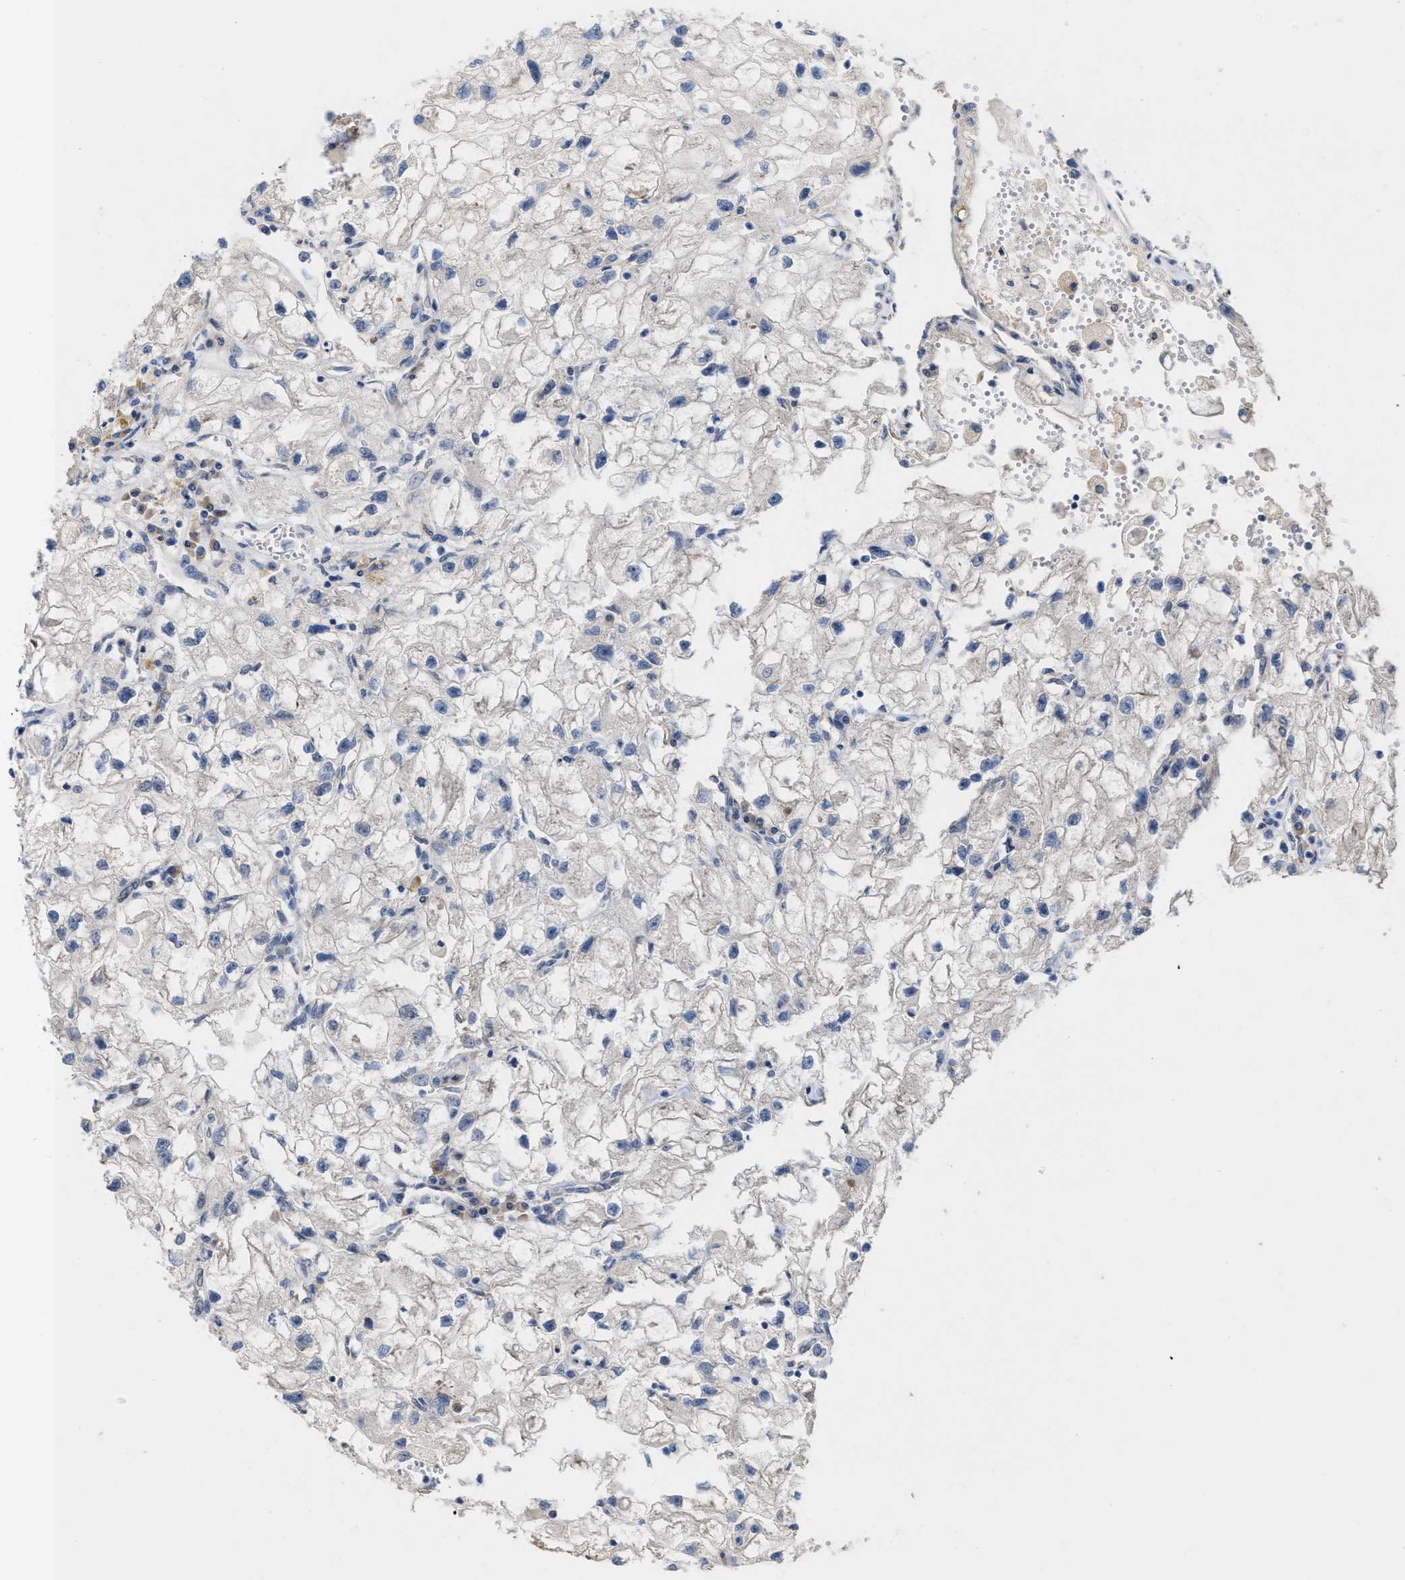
{"staining": {"intensity": "negative", "quantity": "none", "location": "none"}, "tissue": "renal cancer", "cell_type": "Tumor cells", "image_type": "cancer", "snomed": [{"axis": "morphology", "description": "Adenocarcinoma, NOS"}, {"axis": "topography", "description": "Kidney"}], "caption": "IHC photomicrograph of neoplastic tissue: human renal cancer stained with DAB exhibits no significant protein positivity in tumor cells.", "gene": "CDPF1", "patient": {"sex": "female", "age": 70}}